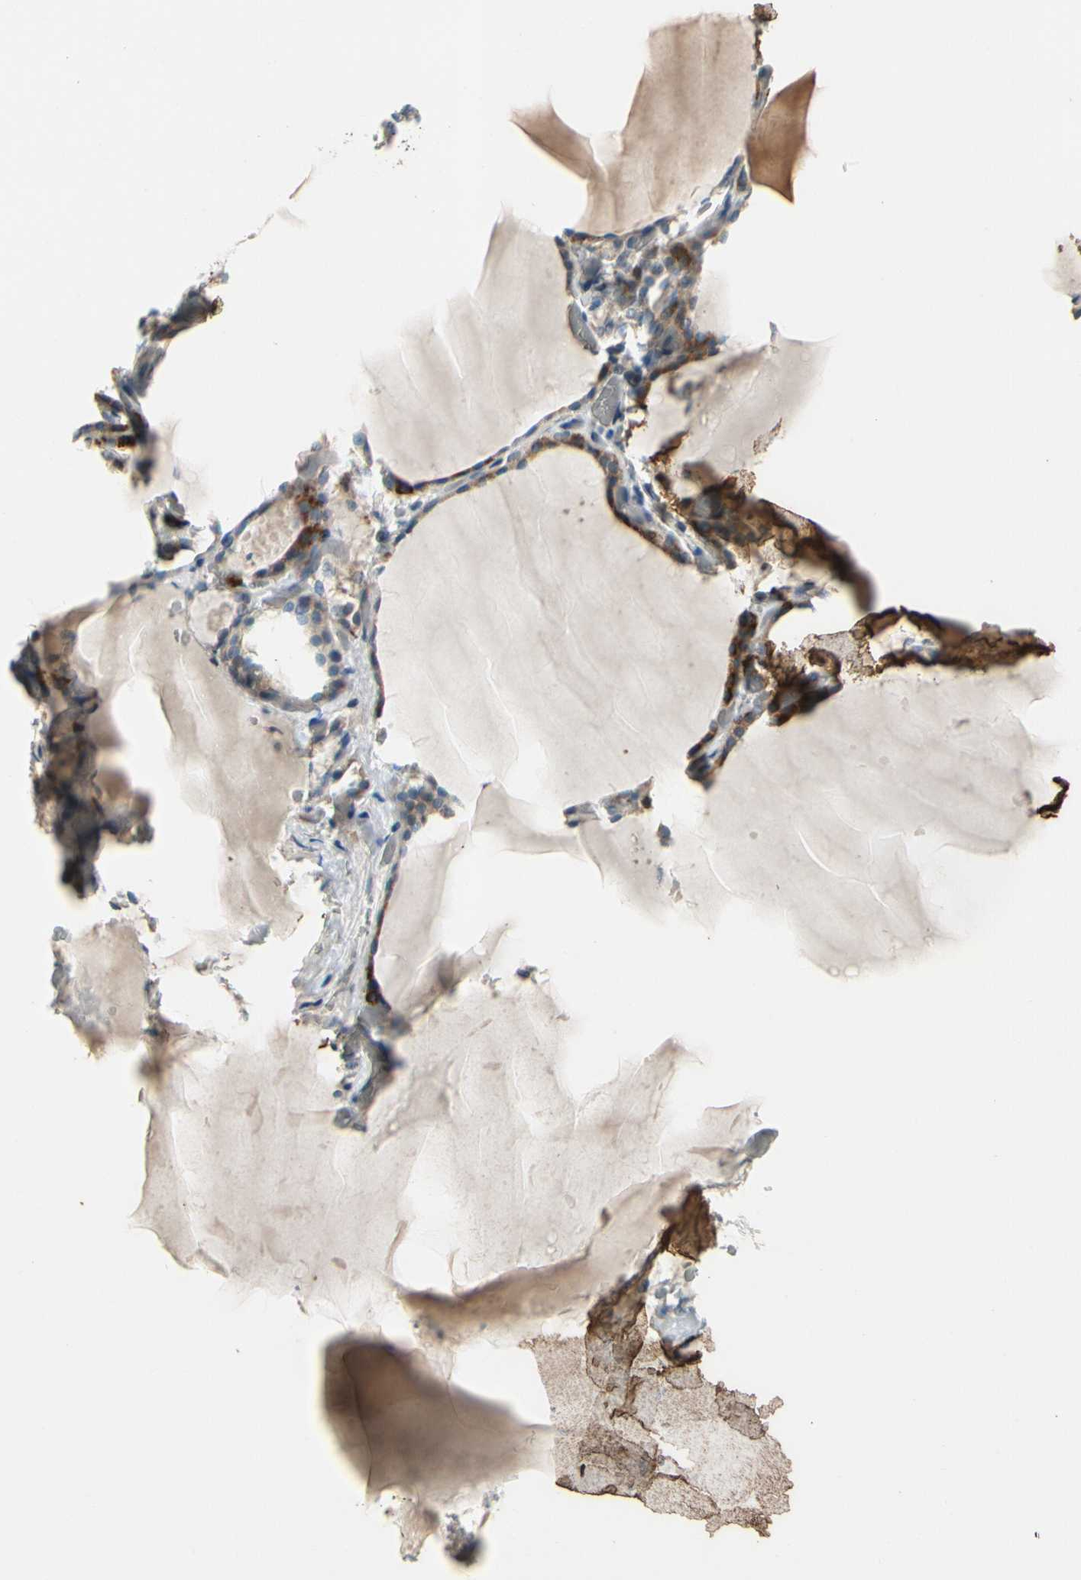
{"staining": {"intensity": "strong", "quantity": ">75%", "location": "cytoplasmic/membranous"}, "tissue": "thyroid gland", "cell_type": "Glandular cells", "image_type": "normal", "snomed": [{"axis": "morphology", "description": "Normal tissue, NOS"}, {"axis": "topography", "description": "Thyroid gland"}], "caption": "High-magnification brightfield microscopy of normal thyroid gland stained with DAB (brown) and counterstained with hematoxylin (blue). glandular cells exhibit strong cytoplasmic/membranous expression is identified in approximately>75% of cells. (DAB (3,3'-diaminobenzidine) IHC, brown staining for protein, blue staining for nuclei).", "gene": "PIP5K1B", "patient": {"sex": "female", "age": 22}}